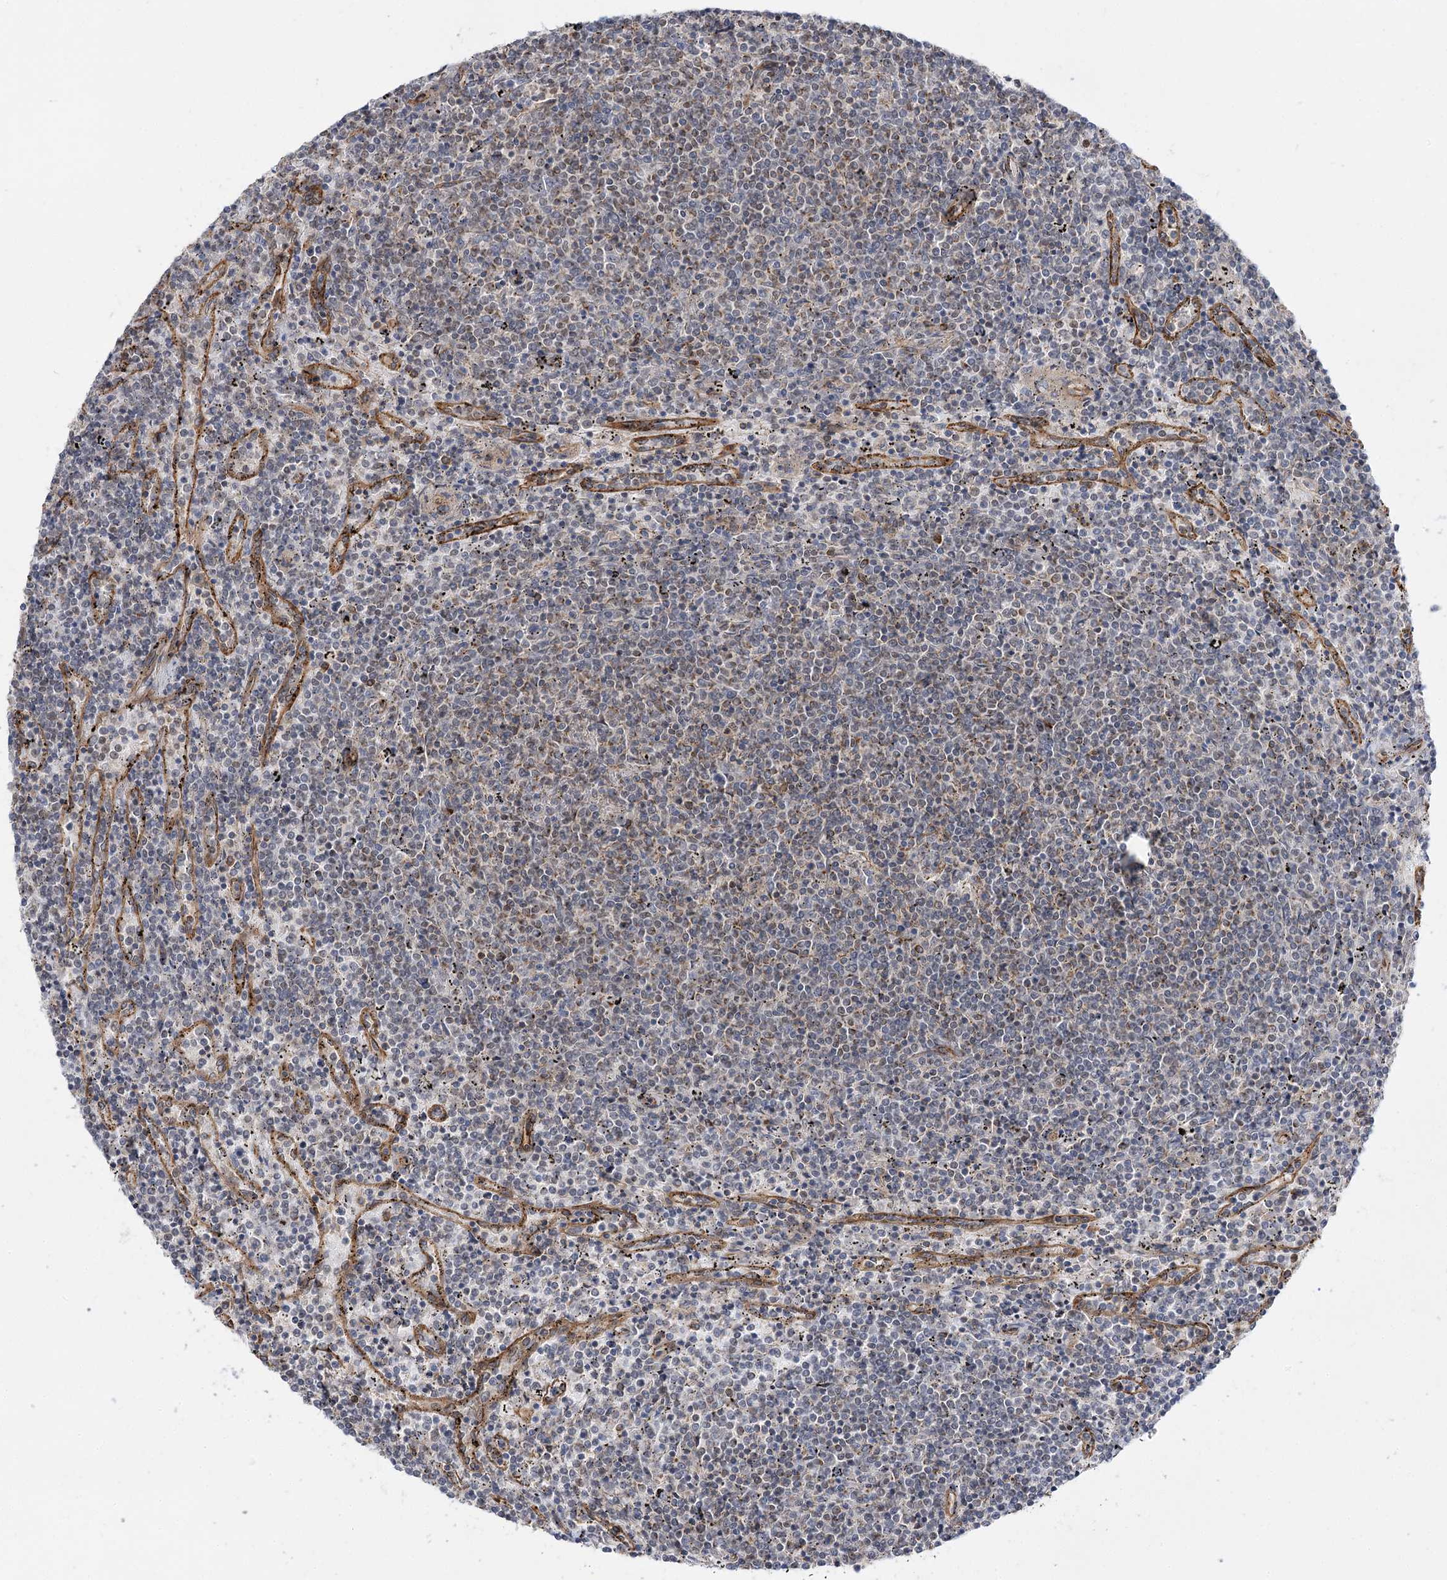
{"staining": {"intensity": "negative", "quantity": "none", "location": "none"}, "tissue": "lymphoma", "cell_type": "Tumor cells", "image_type": "cancer", "snomed": [{"axis": "morphology", "description": "Malignant lymphoma, non-Hodgkin's type, Low grade"}, {"axis": "topography", "description": "Spleen"}], "caption": "This histopathology image is of lymphoma stained with immunohistochemistry (IHC) to label a protein in brown with the nuclei are counter-stained blue. There is no expression in tumor cells.", "gene": "SH3BP5L", "patient": {"sex": "female", "age": 50}}